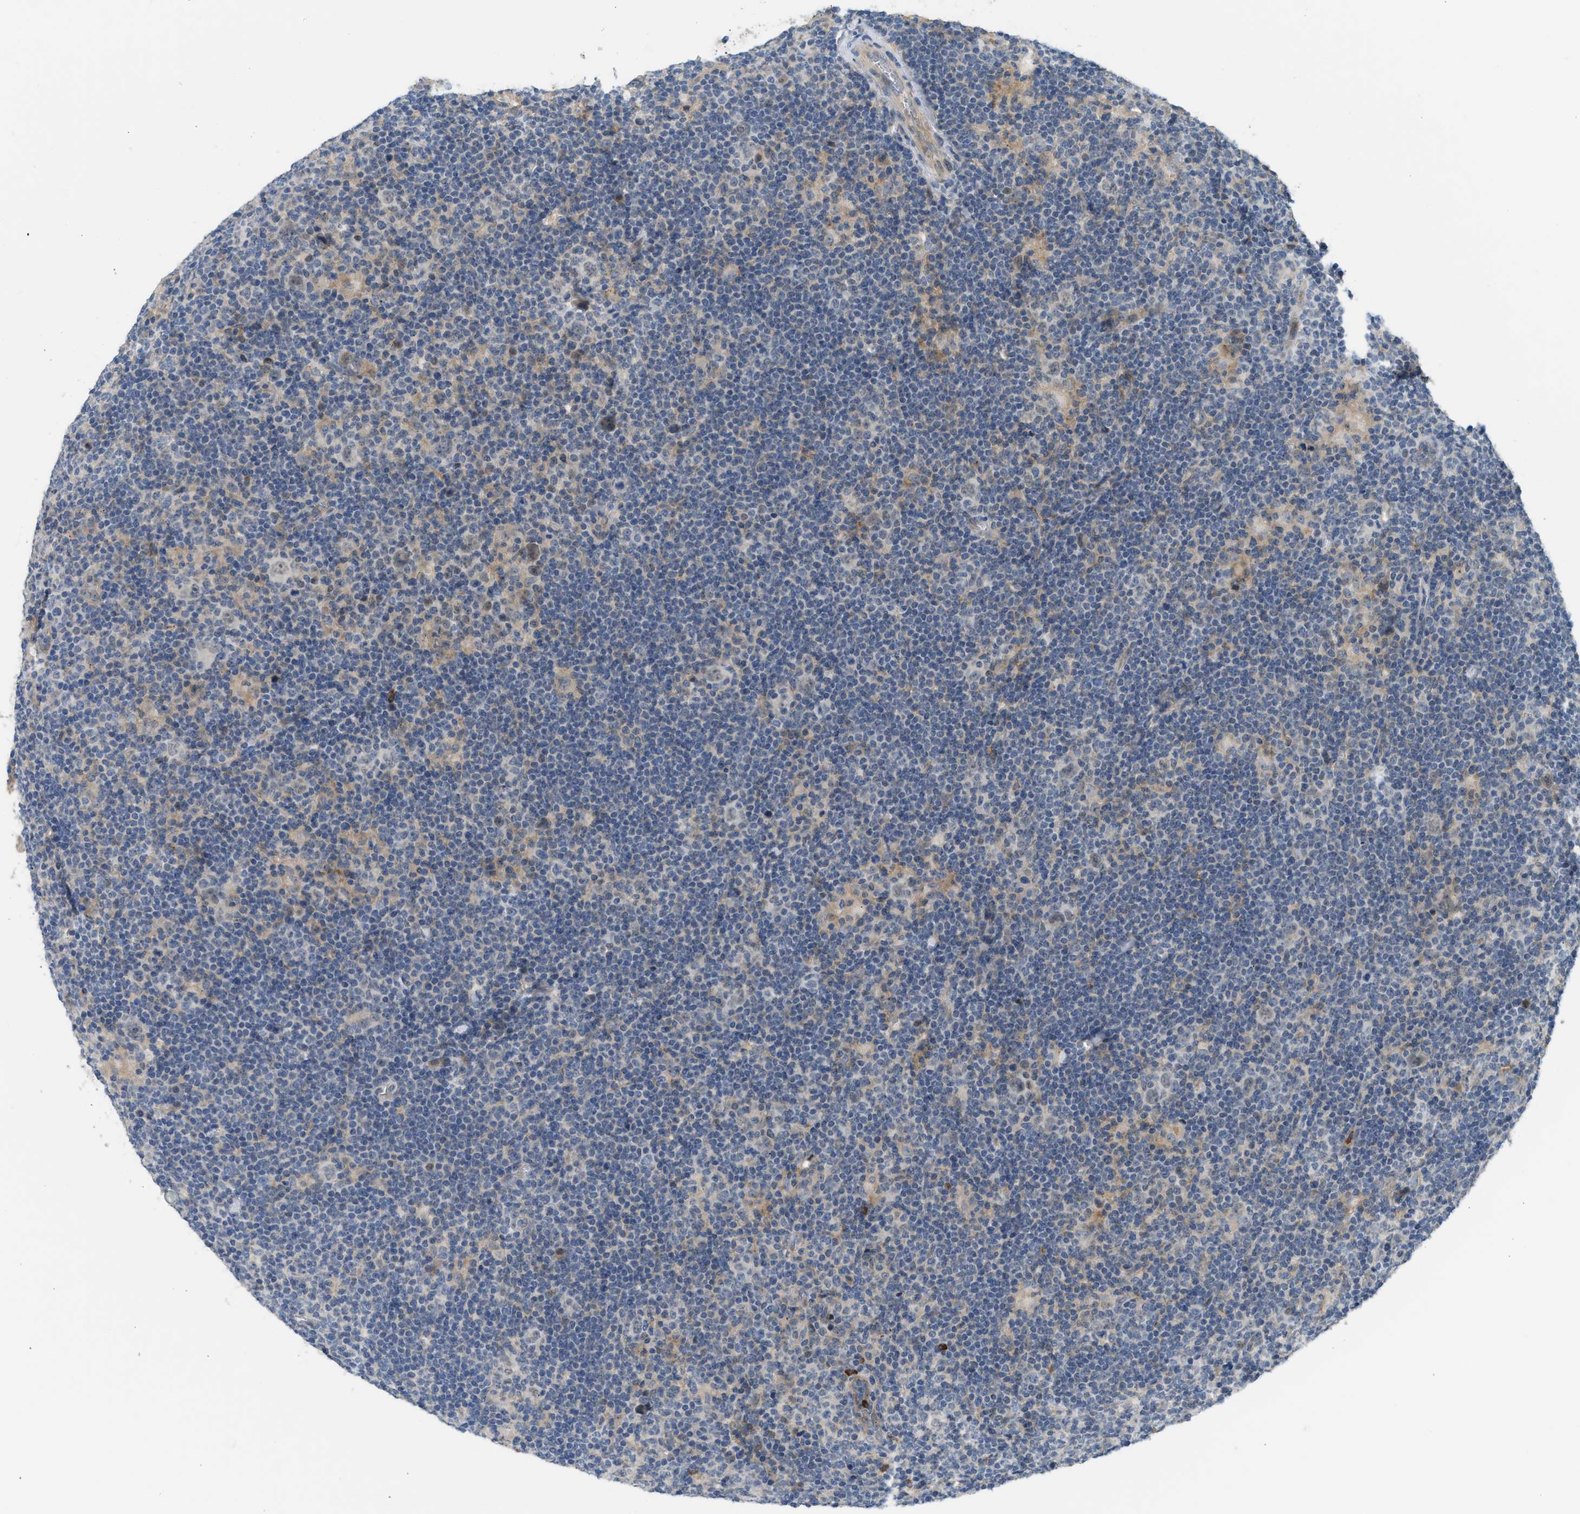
{"staining": {"intensity": "negative", "quantity": "none", "location": "none"}, "tissue": "lymphoma", "cell_type": "Tumor cells", "image_type": "cancer", "snomed": [{"axis": "morphology", "description": "Hodgkin's disease, NOS"}, {"axis": "topography", "description": "Lymph node"}], "caption": "DAB (3,3'-diaminobenzidine) immunohistochemical staining of lymphoma reveals no significant positivity in tumor cells.", "gene": "RHBDF2", "patient": {"sex": "female", "age": 57}}